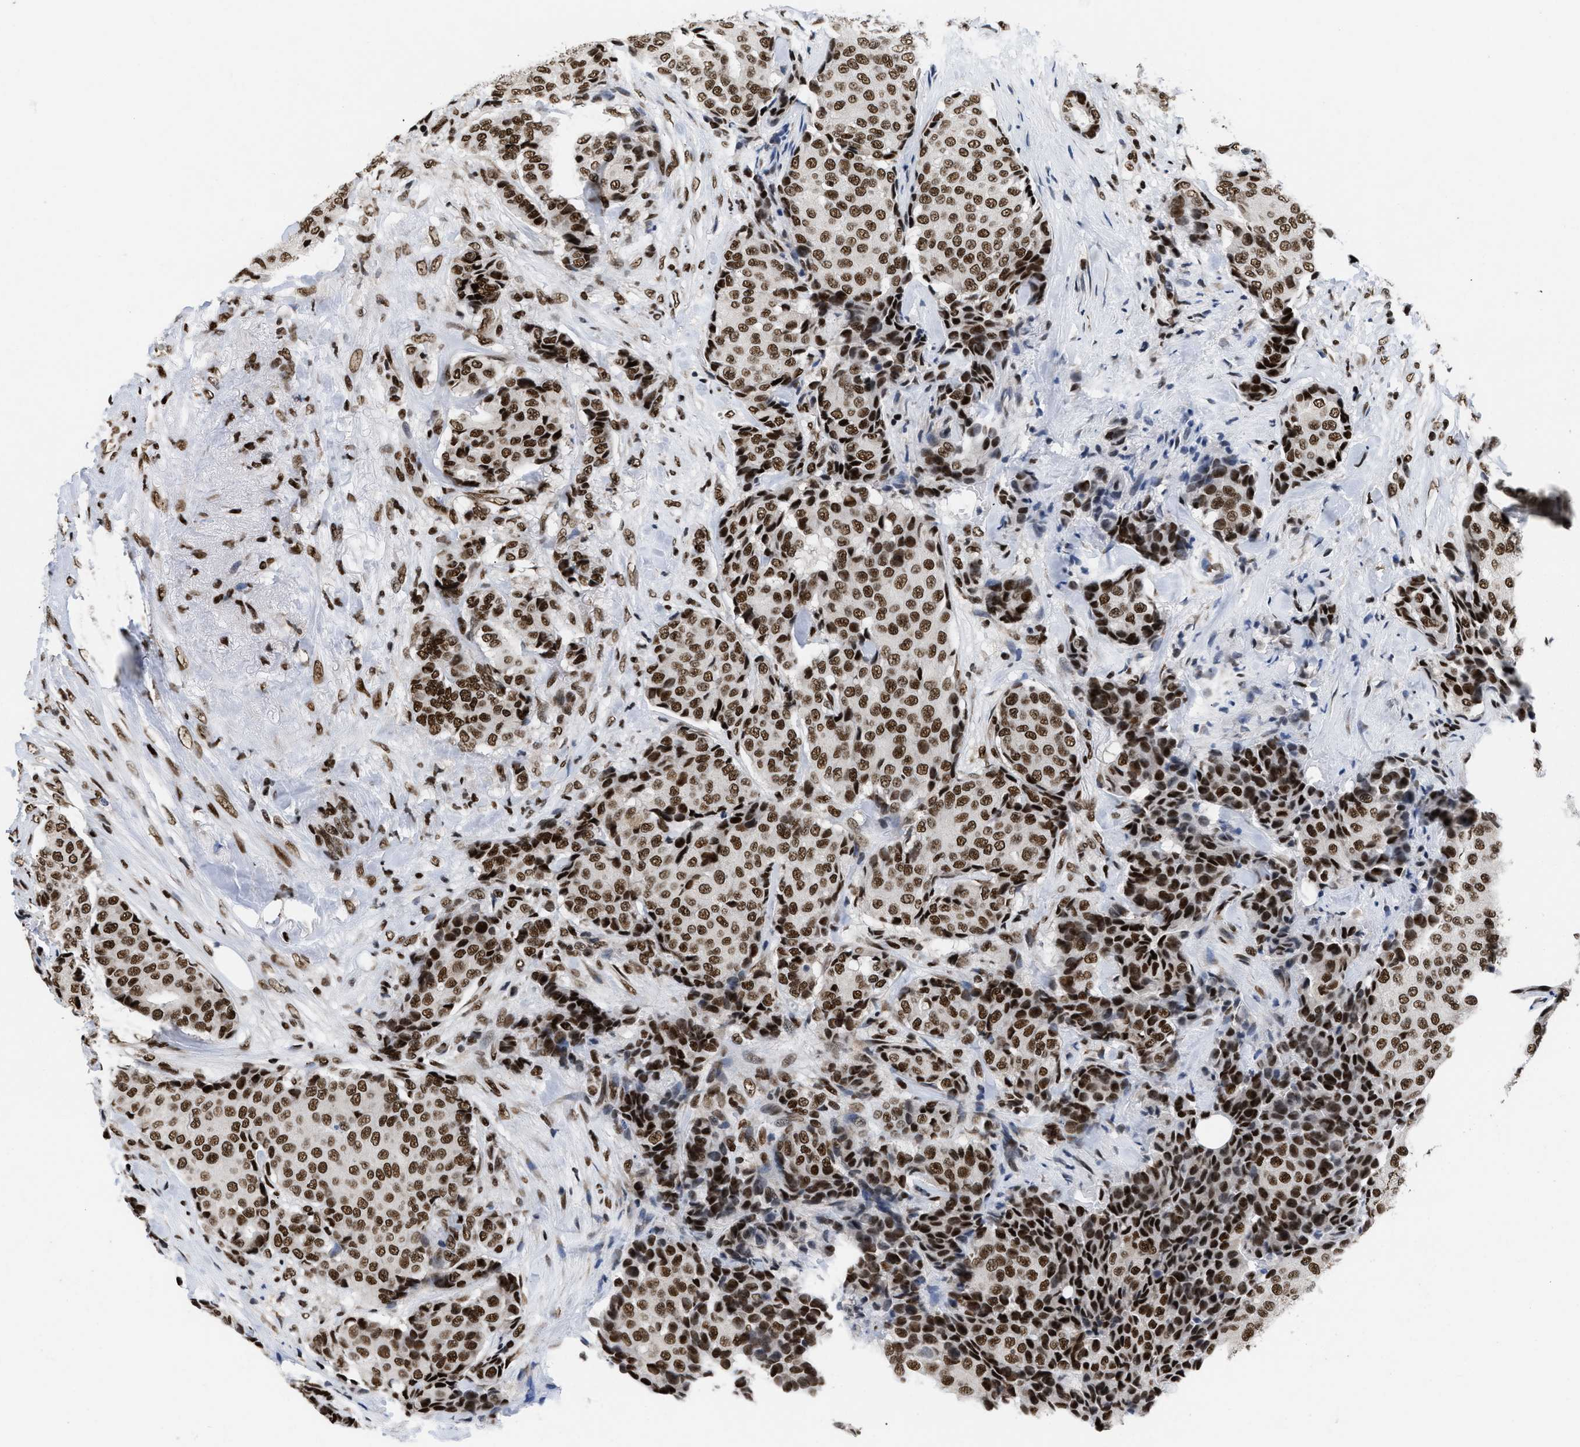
{"staining": {"intensity": "strong", "quantity": ">75%", "location": "nuclear"}, "tissue": "breast cancer", "cell_type": "Tumor cells", "image_type": "cancer", "snomed": [{"axis": "morphology", "description": "Duct carcinoma"}, {"axis": "topography", "description": "Breast"}], "caption": "This histopathology image demonstrates breast infiltrating ductal carcinoma stained with immunohistochemistry (IHC) to label a protein in brown. The nuclear of tumor cells show strong positivity for the protein. Nuclei are counter-stained blue.", "gene": "CREB1", "patient": {"sex": "female", "age": 75}}